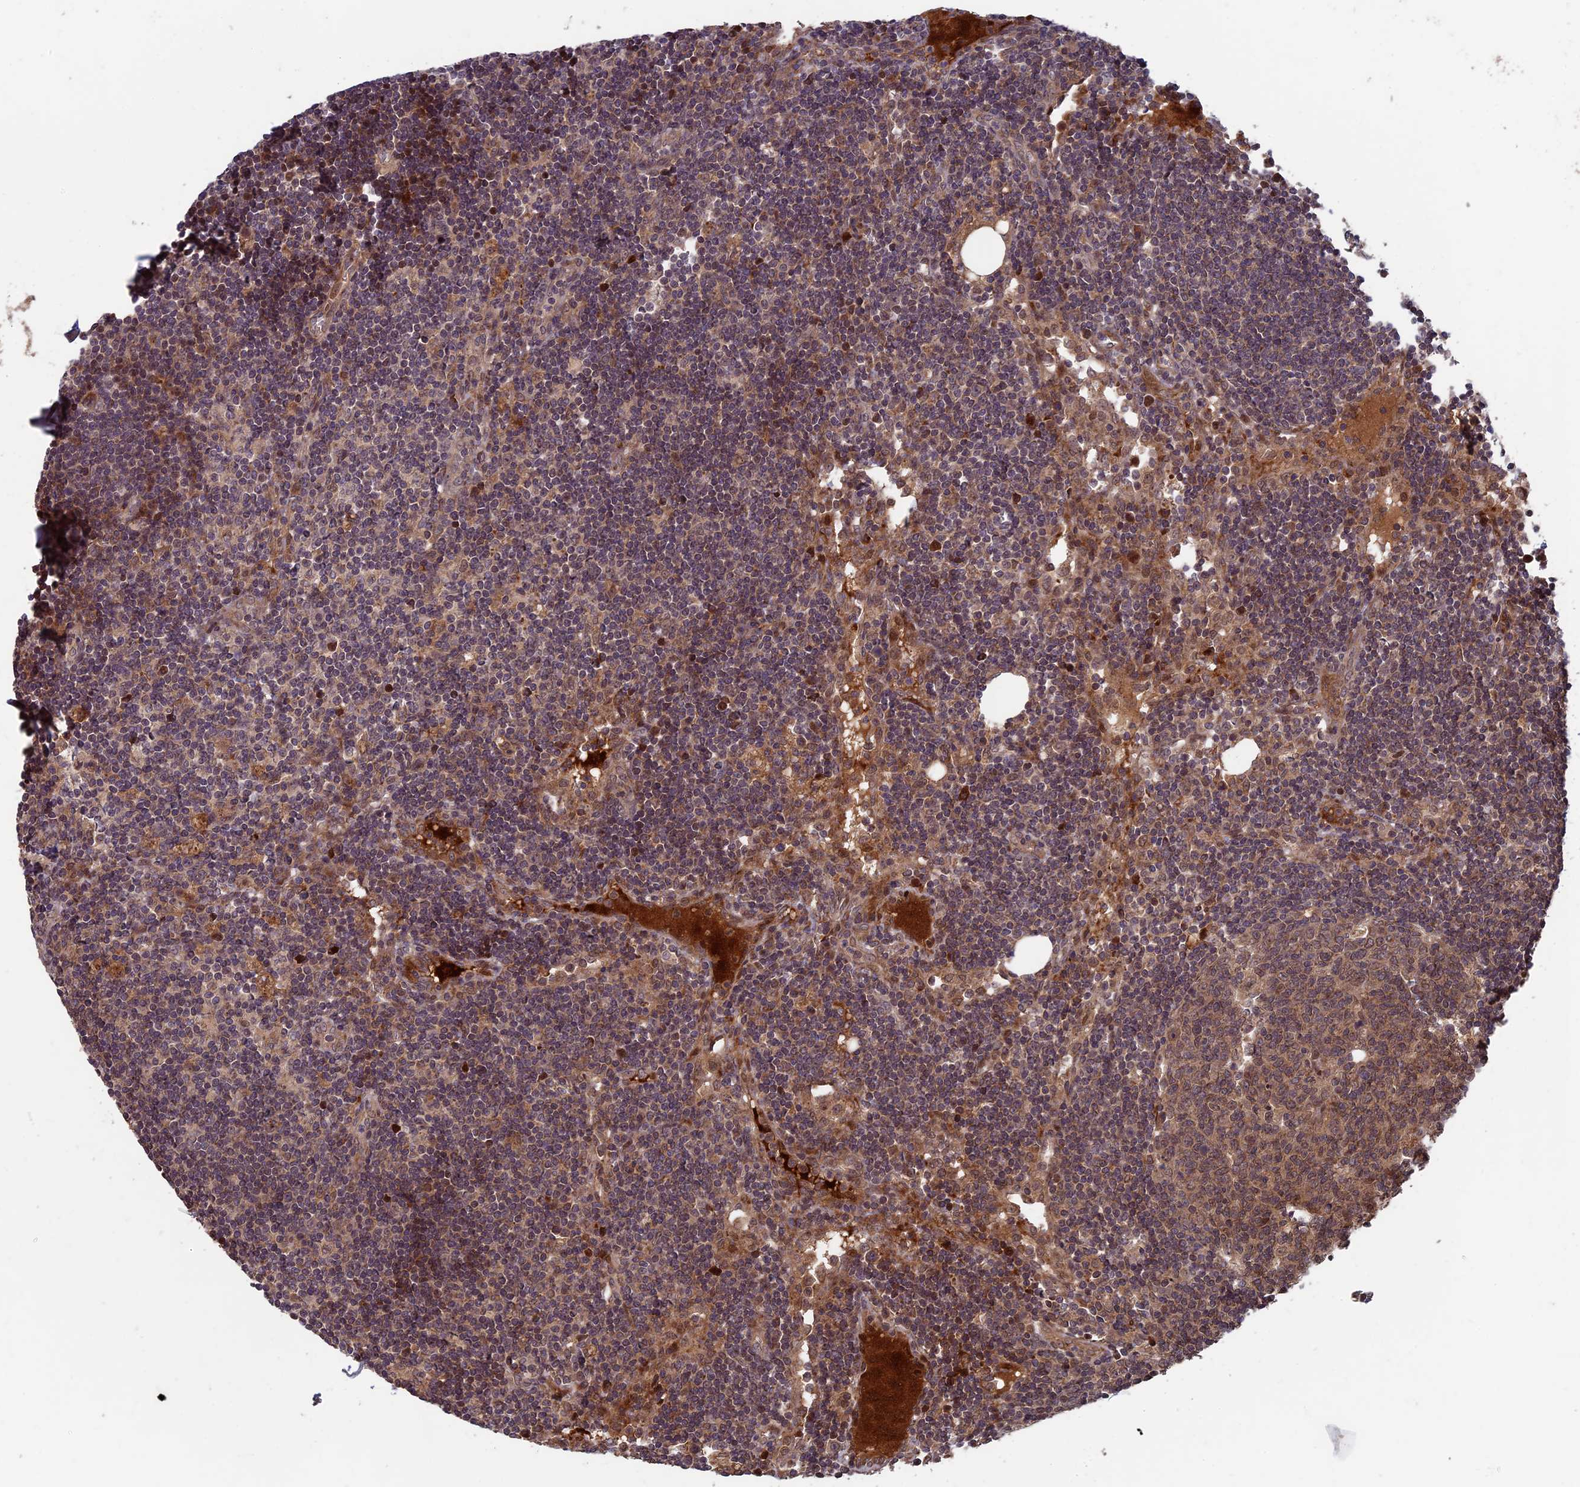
{"staining": {"intensity": "moderate", "quantity": ">75%", "location": "cytoplasmic/membranous,nuclear"}, "tissue": "lymph node", "cell_type": "Germinal center cells", "image_type": "normal", "snomed": [{"axis": "morphology", "description": "Normal tissue, NOS"}, {"axis": "topography", "description": "Lymph node"}], "caption": "This photomicrograph exhibits immunohistochemistry staining of unremarkable human lymph node, with medium moderate cytoplasmic/membranous,nuclear staining in about >75% of germinal center cells.", "gene": "RCCD1", "patient": {"sex": "female", "age": 73}}